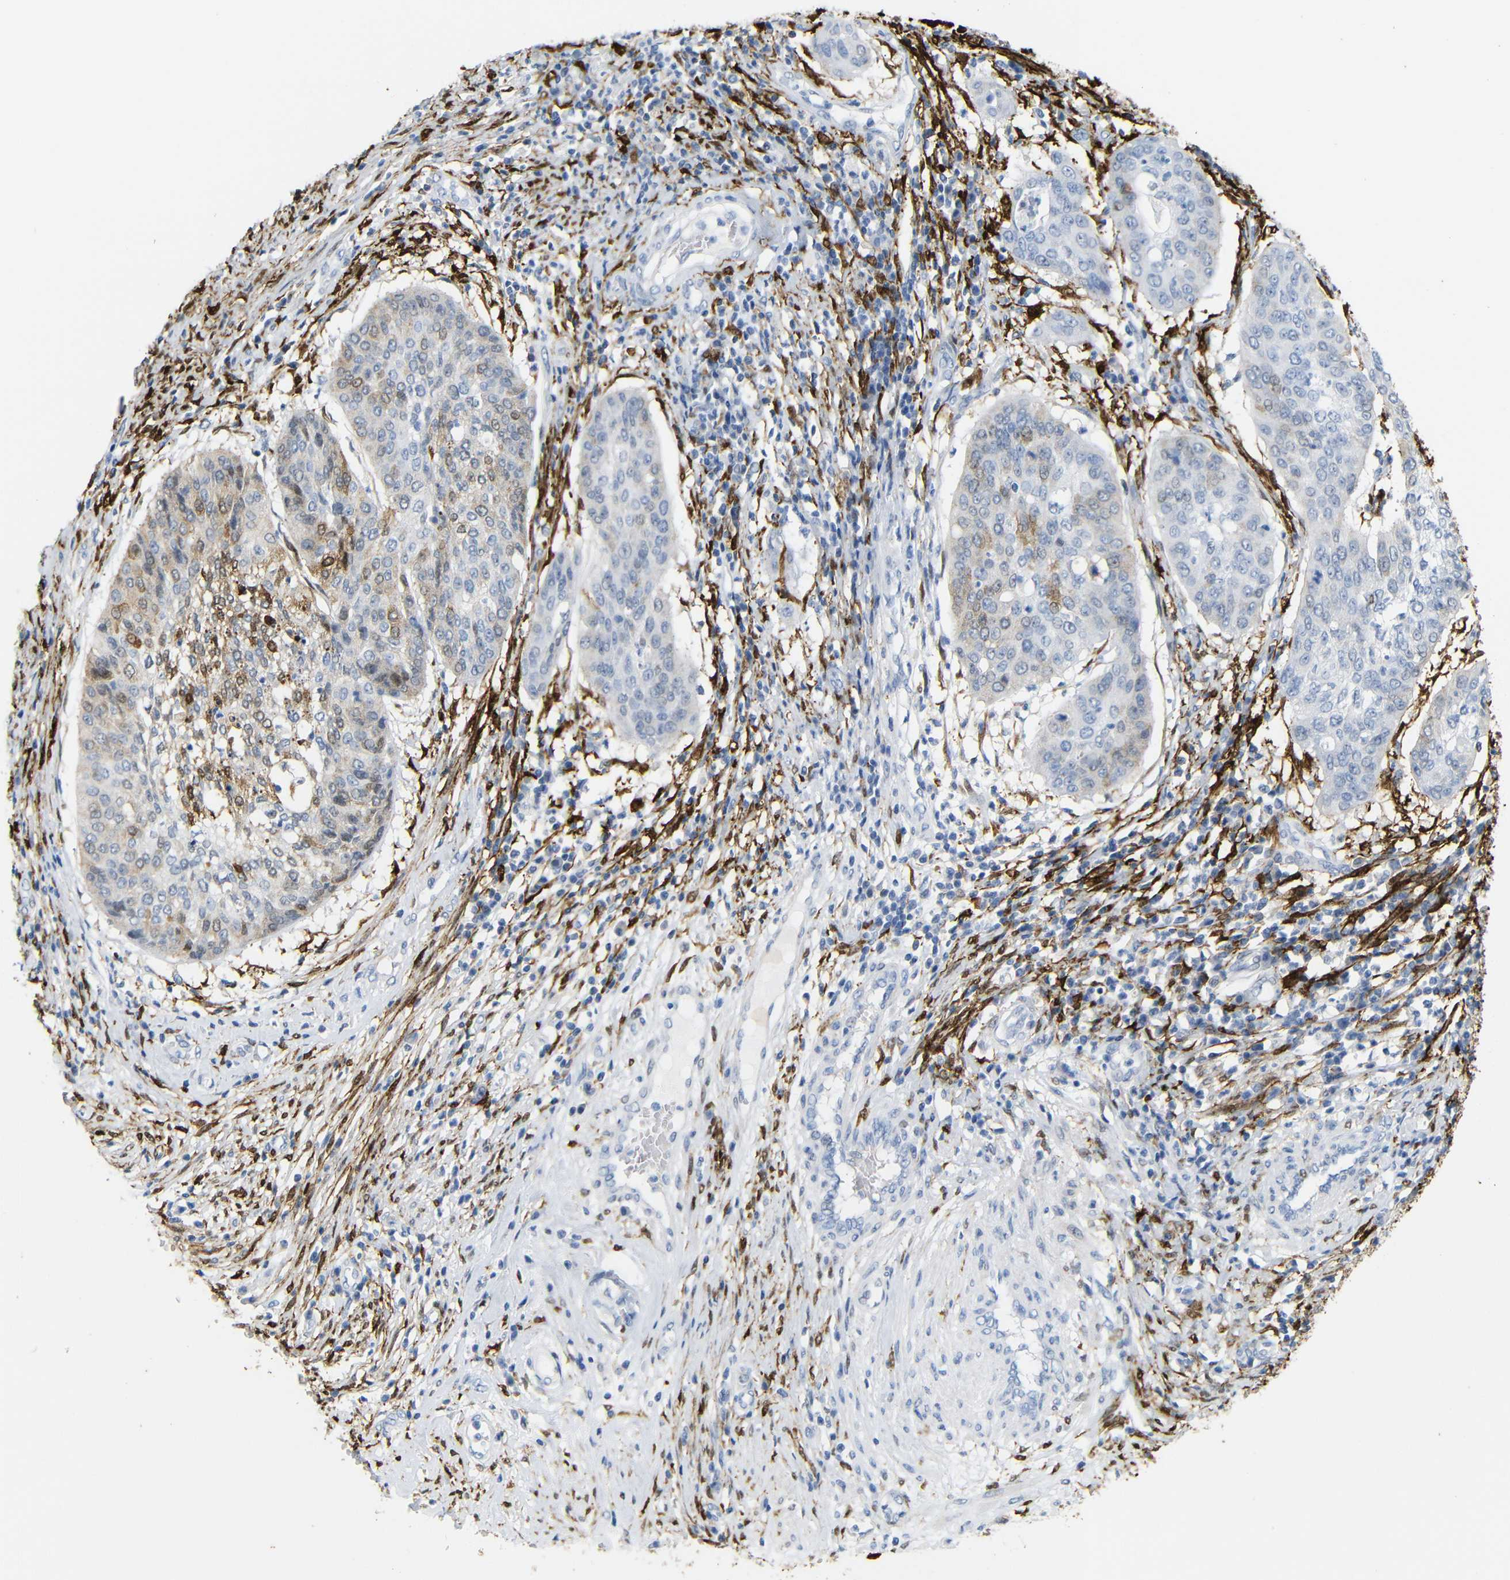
{"staining": {"intensity": "weak", "quantity": "<25%", "location": "cytoplasmic/membranous"}, "tissue": "cervical cancer", "cell_type": "Tumor cells", "image_type": "cancer", "snomed": [{"axis": "morphology", "description": "Normal tissue, NOS"}, {"axis": "morphology", "description": "Squamous cell carcinoma, NOS"}, {"axis": "topography", "description": "Cervix"}], "caption": "This is an immunohistochemistry (IHC) histopathology image of cervical cancer. There is no expression in tumor cells.", "gene": "MT1A", "patient": {"sex": "female", "age": 39}}